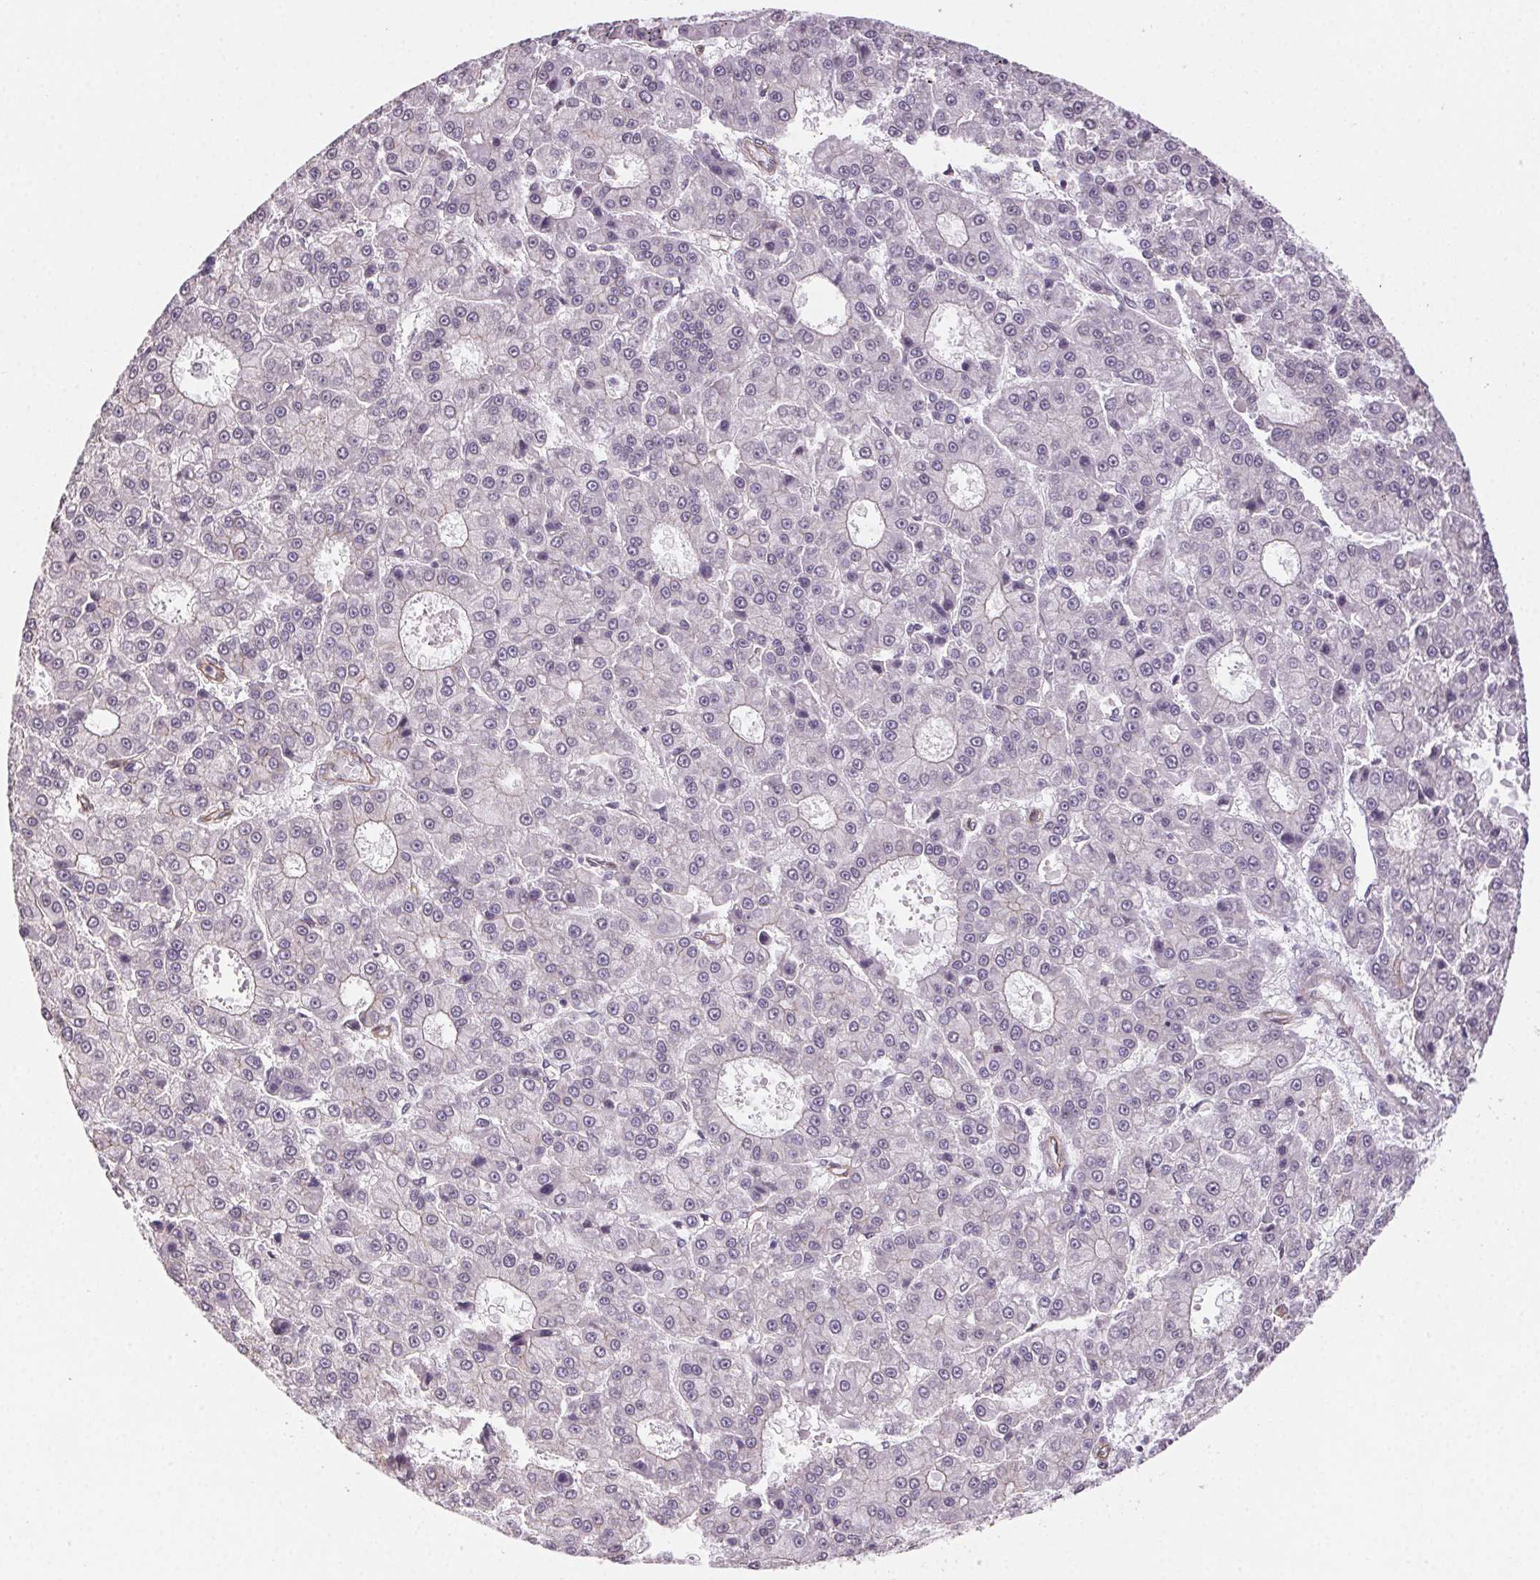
{"staining": {"intensity": "negative", "quantity": "none", "location": "none"}, "tissue": "liver cancer", "cell_type": "Tumor cells", "image_type": "cancer", "snomed": [{"axis": "morphology", "description": "Carcinoma, Hepatocellular, NOS"}, {"axis": "topography", "description": "Liver"}], "caption": "A micrograph of human liver cancer is negative for staining in tumor cells. The staining was performed using DAB to visualize the protein expression in brown, while the nuclei were stained in blue with hematoxylin (Magnification: 20x).", "gene": "PLA2G4F", "patient": {"sex": "male", "age": 70}}